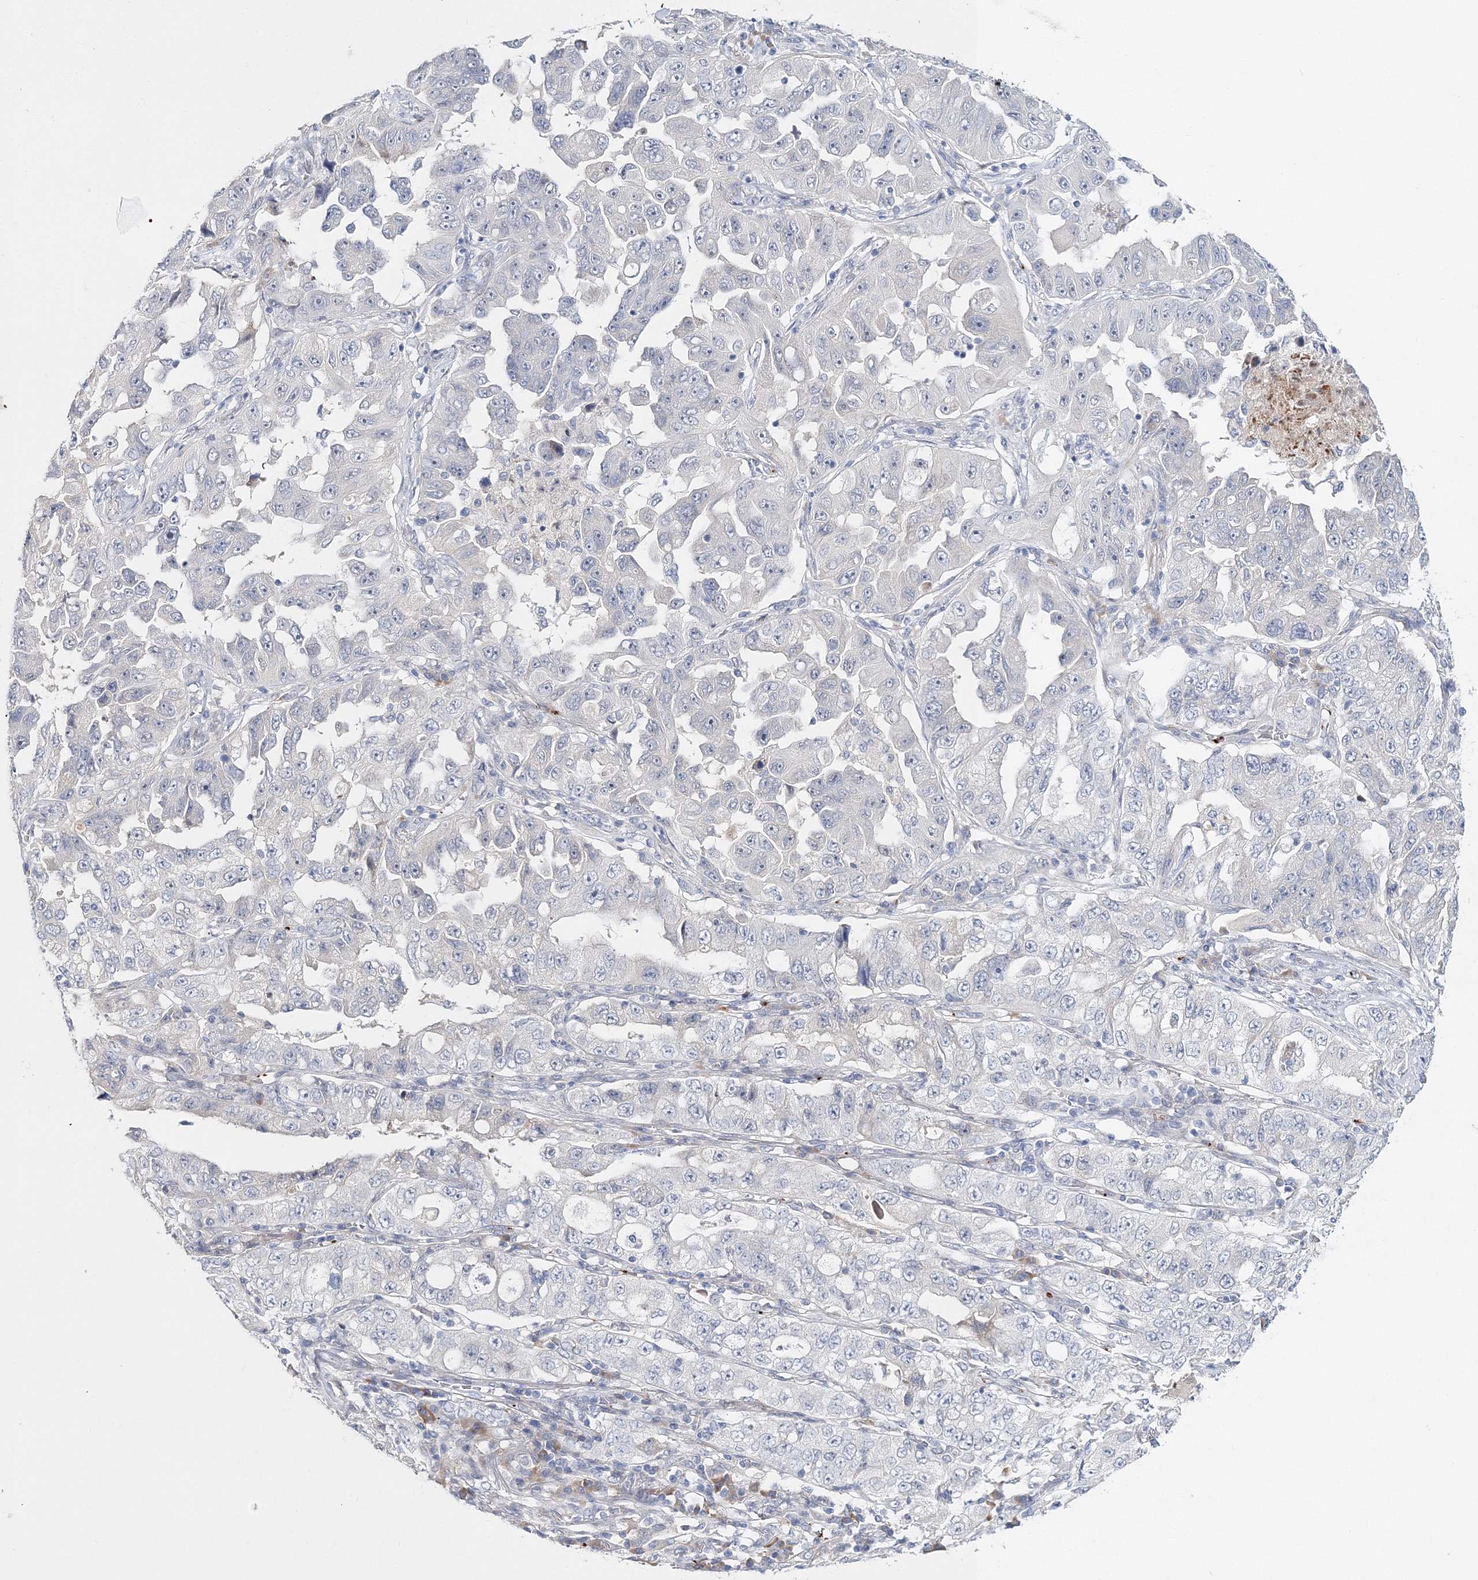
{"staining": {"intensity": "negative", "quantity": "none", "location": "none"}, "tissue": "lung cancer", "cell_type": "Tumor cells", "image_type": "cancer", "snomed": [{"axis": "morphology", "description": "Adenocarcinoma, NOS"}, {"axis": "topography", "description": "Lung"}], "caption": "This is an immunohistochemistry histopathology image of lung cancer (adenocarcinoma). There is no expression in tumor cells.", "gene": "MYOZ2", "patient": {"sex": "female", "age": 51}}